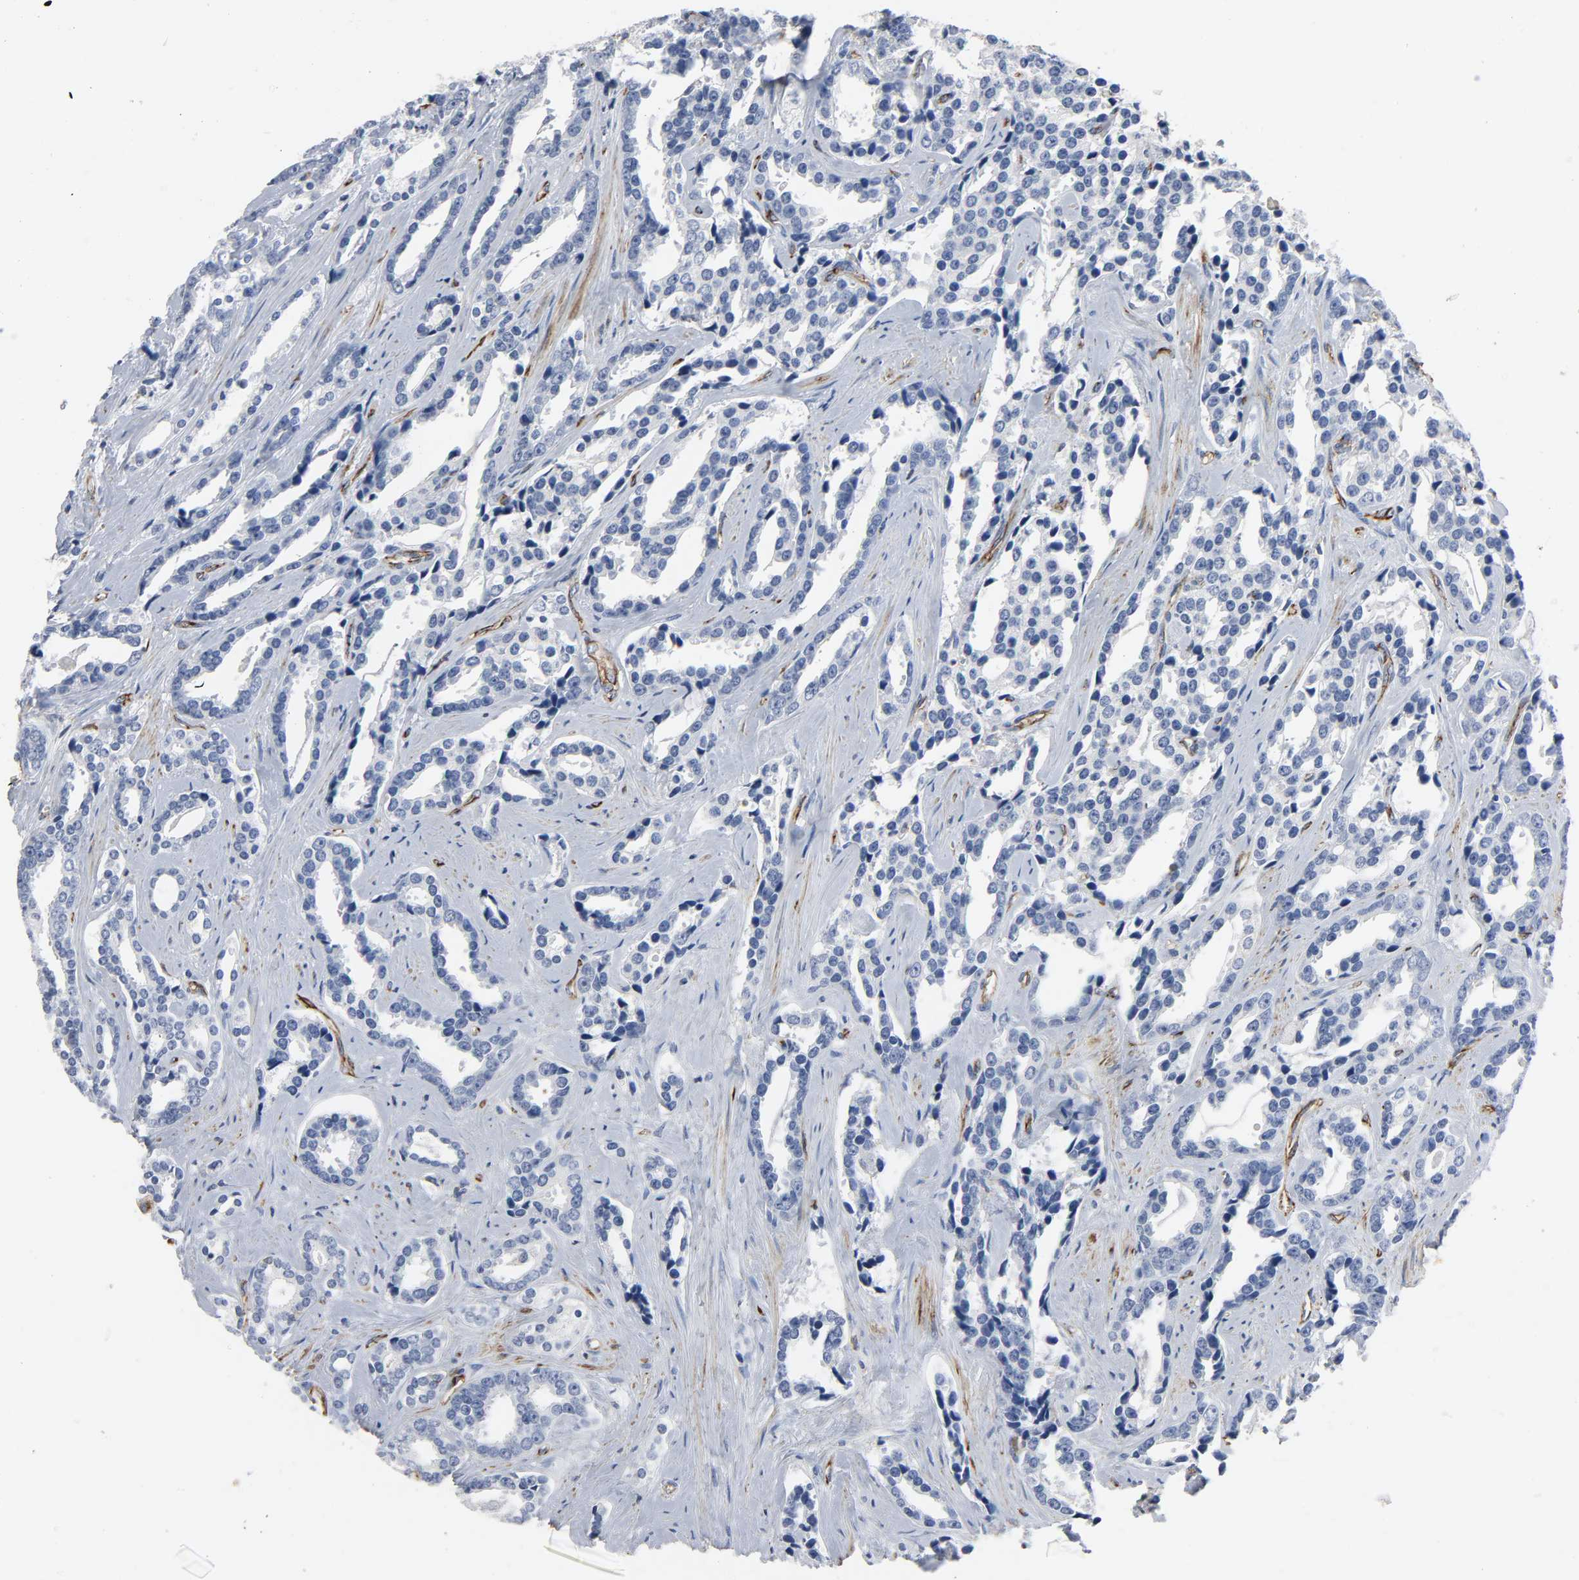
{"staining": {"intensity": "negative", "quantity": "none", "location": "none"}, "tissue": "prostate cancer", "cell_type": "Tumor cells", "image_type": "cancer", "snomed": [{"axis": "morphology", "description": "Adenocarcinoma, High grade"}, {"axis": "topography", "description": "Prostate"}], "caption": "A photomicrograph of human adenocarcinoma (high-grade) (prostate) is negative for staining in tumor cells.", "gene": "PECAM1", "patient": {"sex": "male", "age": 67}}